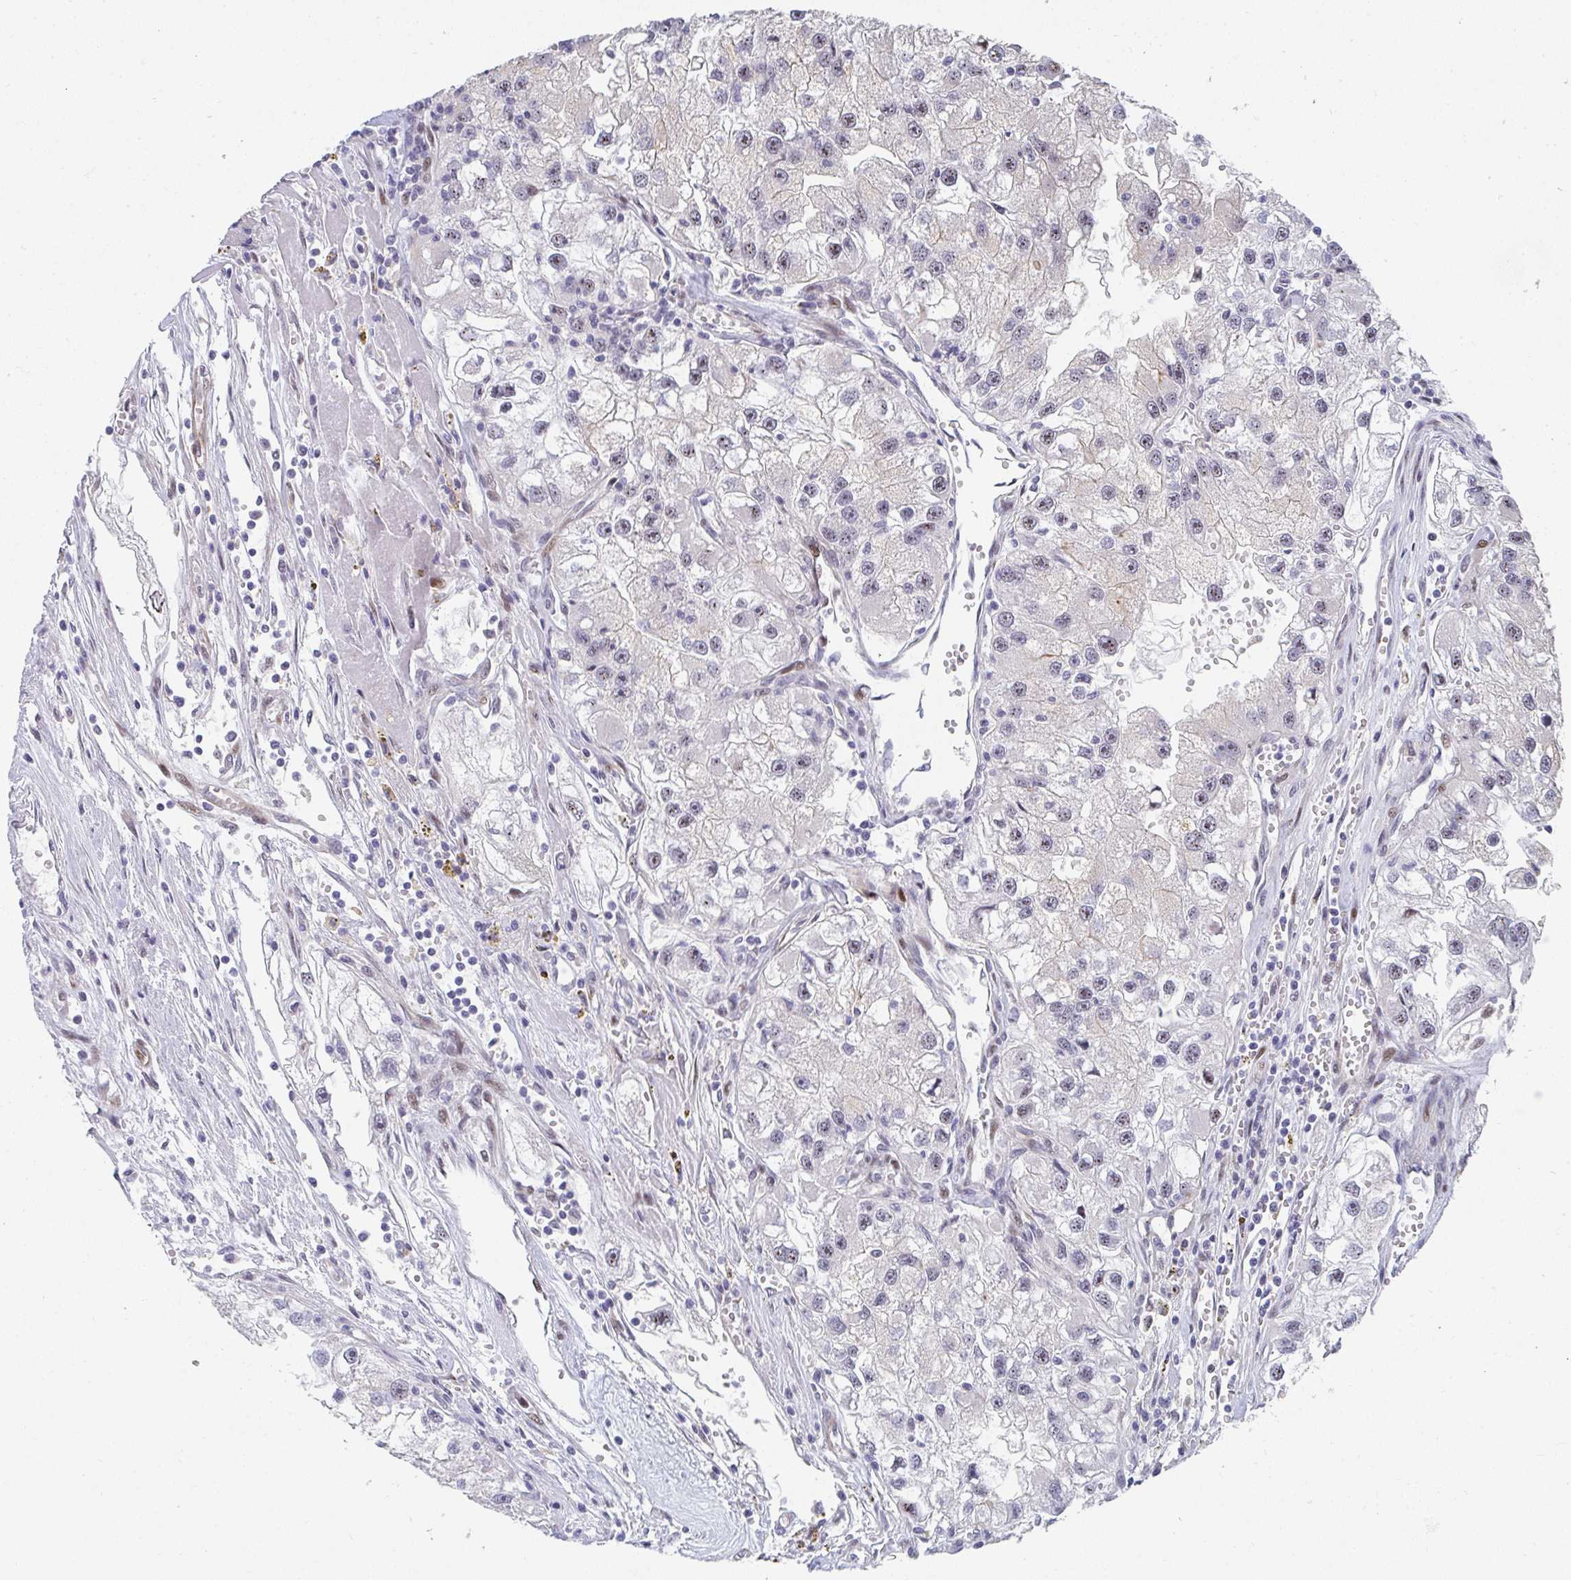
{"staining": {"intensity": "weak", "quantity": "<25%", "location": "nuclear"}, "tissue": "renal cancer", "cell_type": "Tumor cells", "image_type": "cancer", "snomed": [{"axis": "morphology", "description": "Adenocarcinoma, NOS"}, {"axis": "topography", "description": "Kidney"}], "caption": "This histopathology image is of renal cancer stained with IHC to label a protein in brown with the nuclei are counter-stained blue. There is no staining in tumor cells. (DAB immunohistochemistry with hematoxylin counter stain).", "gene": "ZIC3", "patient": {"sex": "male", "age": 63}}